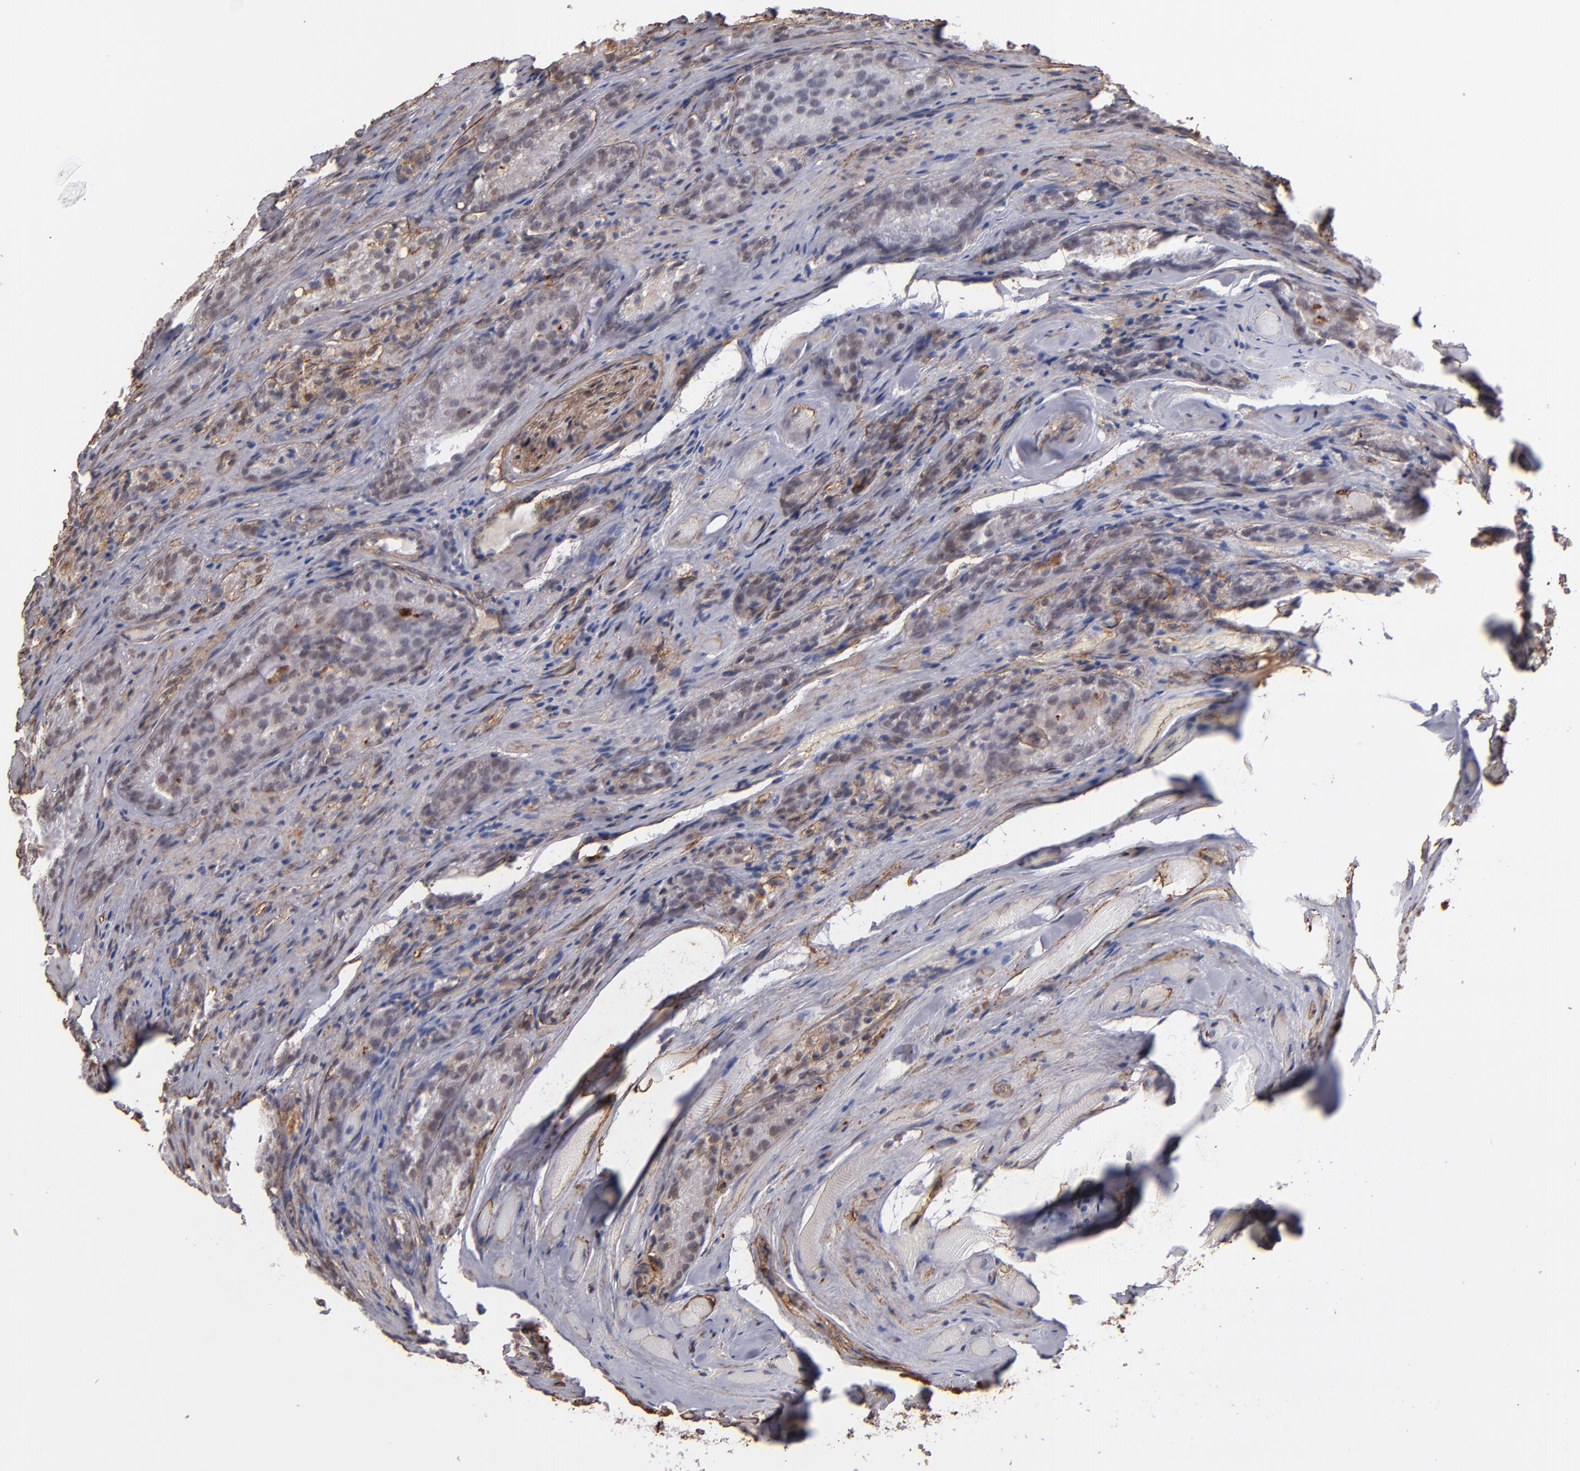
{"staining": {"intensity": "weak", "quantity": "<25%", "location": "cytoplasmic/membranous,nuclear"}, "tissue": "prostate cancer", "cell_type": "Tumor cells", "image_type": "cancer", "snomed": [{"axis": "morphology", "description": "Adenocarcinoma, Medium grade"}, {"axis": "topography", "description": "Prostate"}], "caption": "Tumor cells show no significant protein expression in adenocarcinoma (medium-grade) (prostate). The staining was performed using DAB (3,3'-diaminobenzidine) to visualize the protein expression in brown, while the nuclei were stained in blue with hematoxylin (Magnification: 20x).", "gene": "LAMC1", "patient": {"sex": "male", "age": 60}}